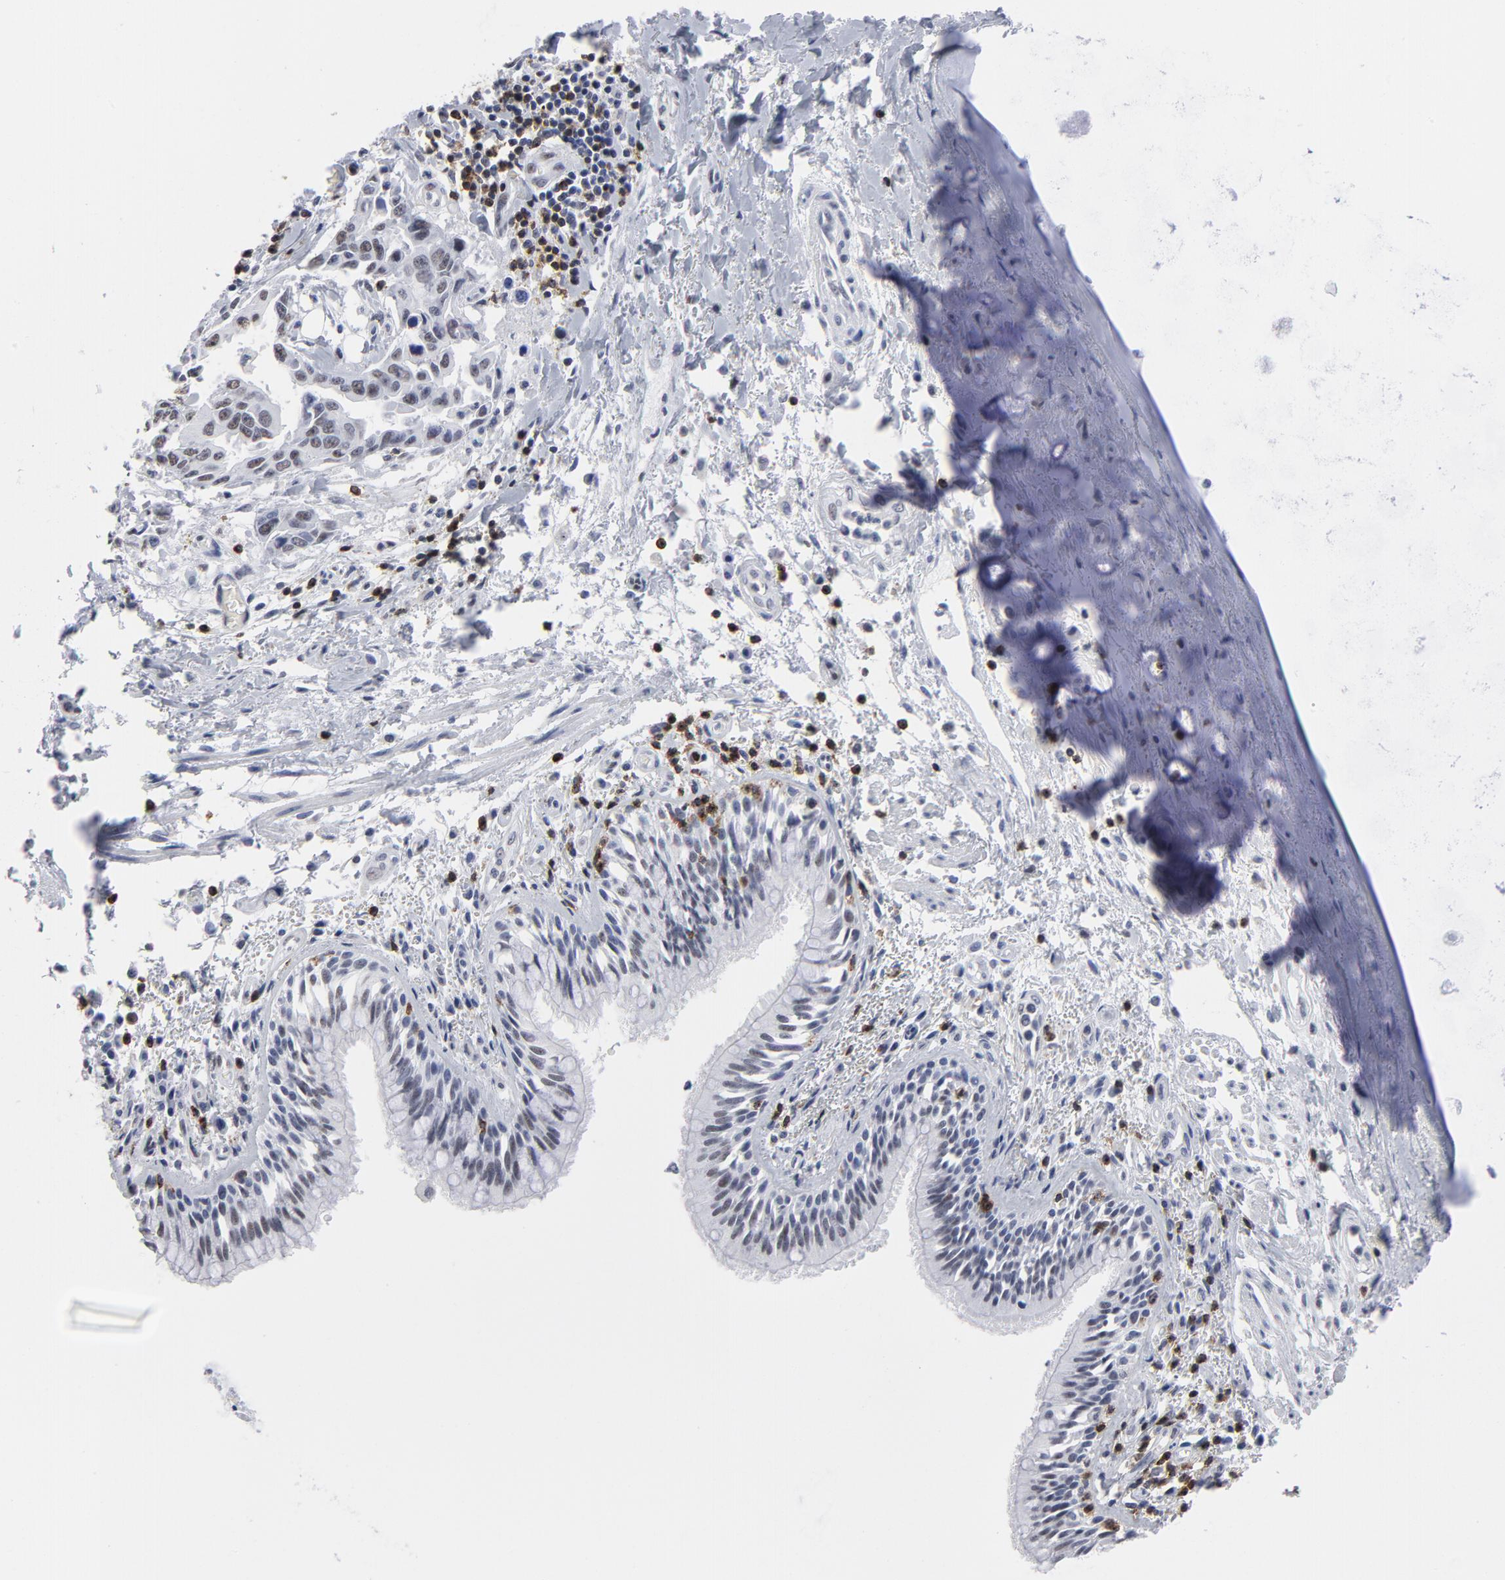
{"staining": {"intensity": "weak", "quantity": "25%-75%", "location": "nuclear"}, "tissue": "lung cancer", "cell_type": "Tumor cells", "image_type": "cancer", "snomed": [{"axis": "morphology", "description": "Adenocarcinoma, NOS"}, {"axis": "topography", "description": "Lymph node"}, {"axis": "topography", "description": "Lung"}], "caption": "The micrograph reveals a brown stain indicating the presence of a protein in the nuclear of tumor cells in adenocarcinoma (lung).", "gene": "CD2", "patient": {"sex": "male", "age": 64}}